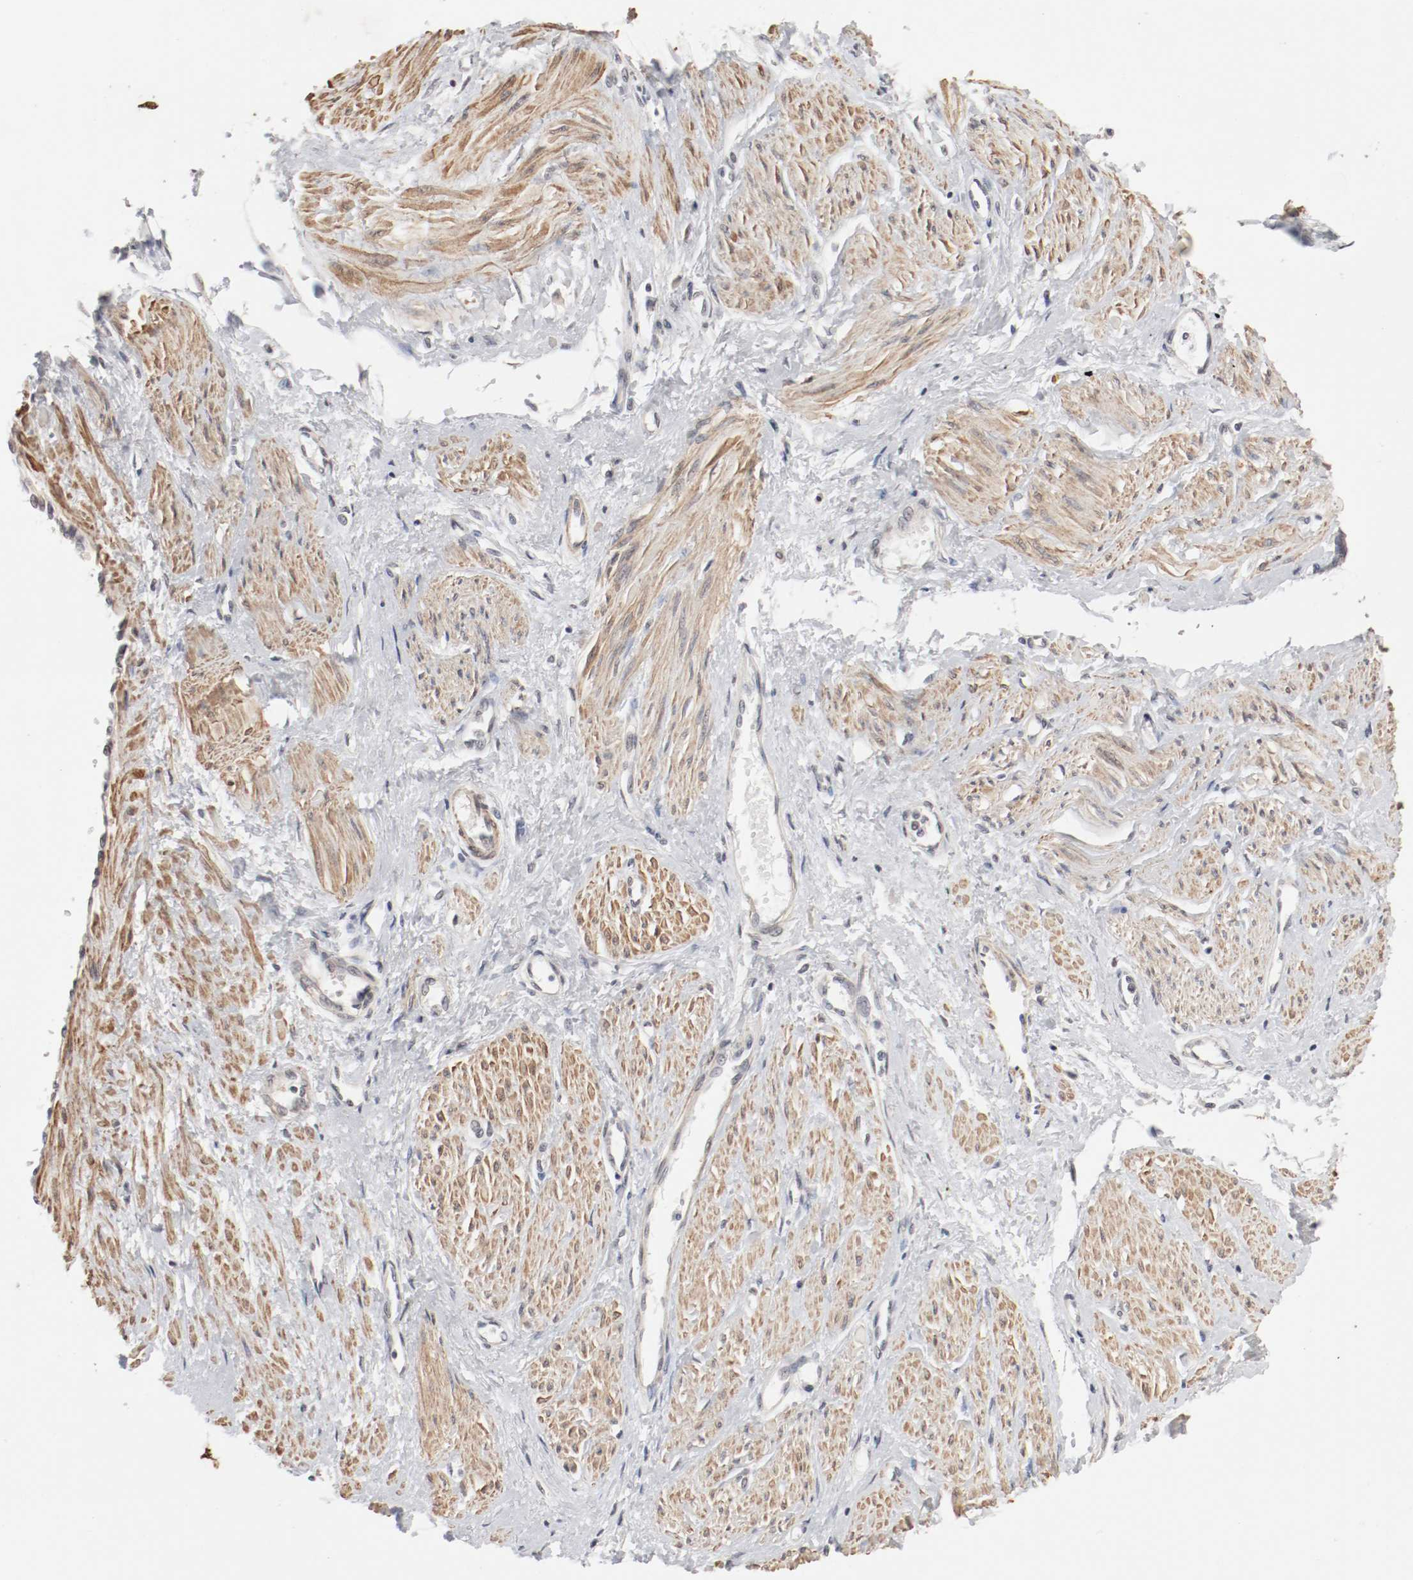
{"staining": {"intensity": "moderate", "quantity": ">75%", "location": "cytoplasmic/membranous"}, "tissue": "smooth muscle", "cell_type": "Smooth muscle cells", "image_type": "normal", "snomed": [{"axis": "morphology", "description": "Normal tissue, NOS"}, {"axis": "topography", "description": "Smooth muscle"}, {"axis": "topography", "description": "Uterus"}], "caption": "The photomicrograph shows staining of benign smooth muscle, revealing moderate cytoplasmic/membranous protein positivity (brown color) within smooth muscle cells. (Brightfield microscopy of DAB IHC at high magnification).", "gene": "CSNK2B", "patient": {"sex": "female", "age": 39}}